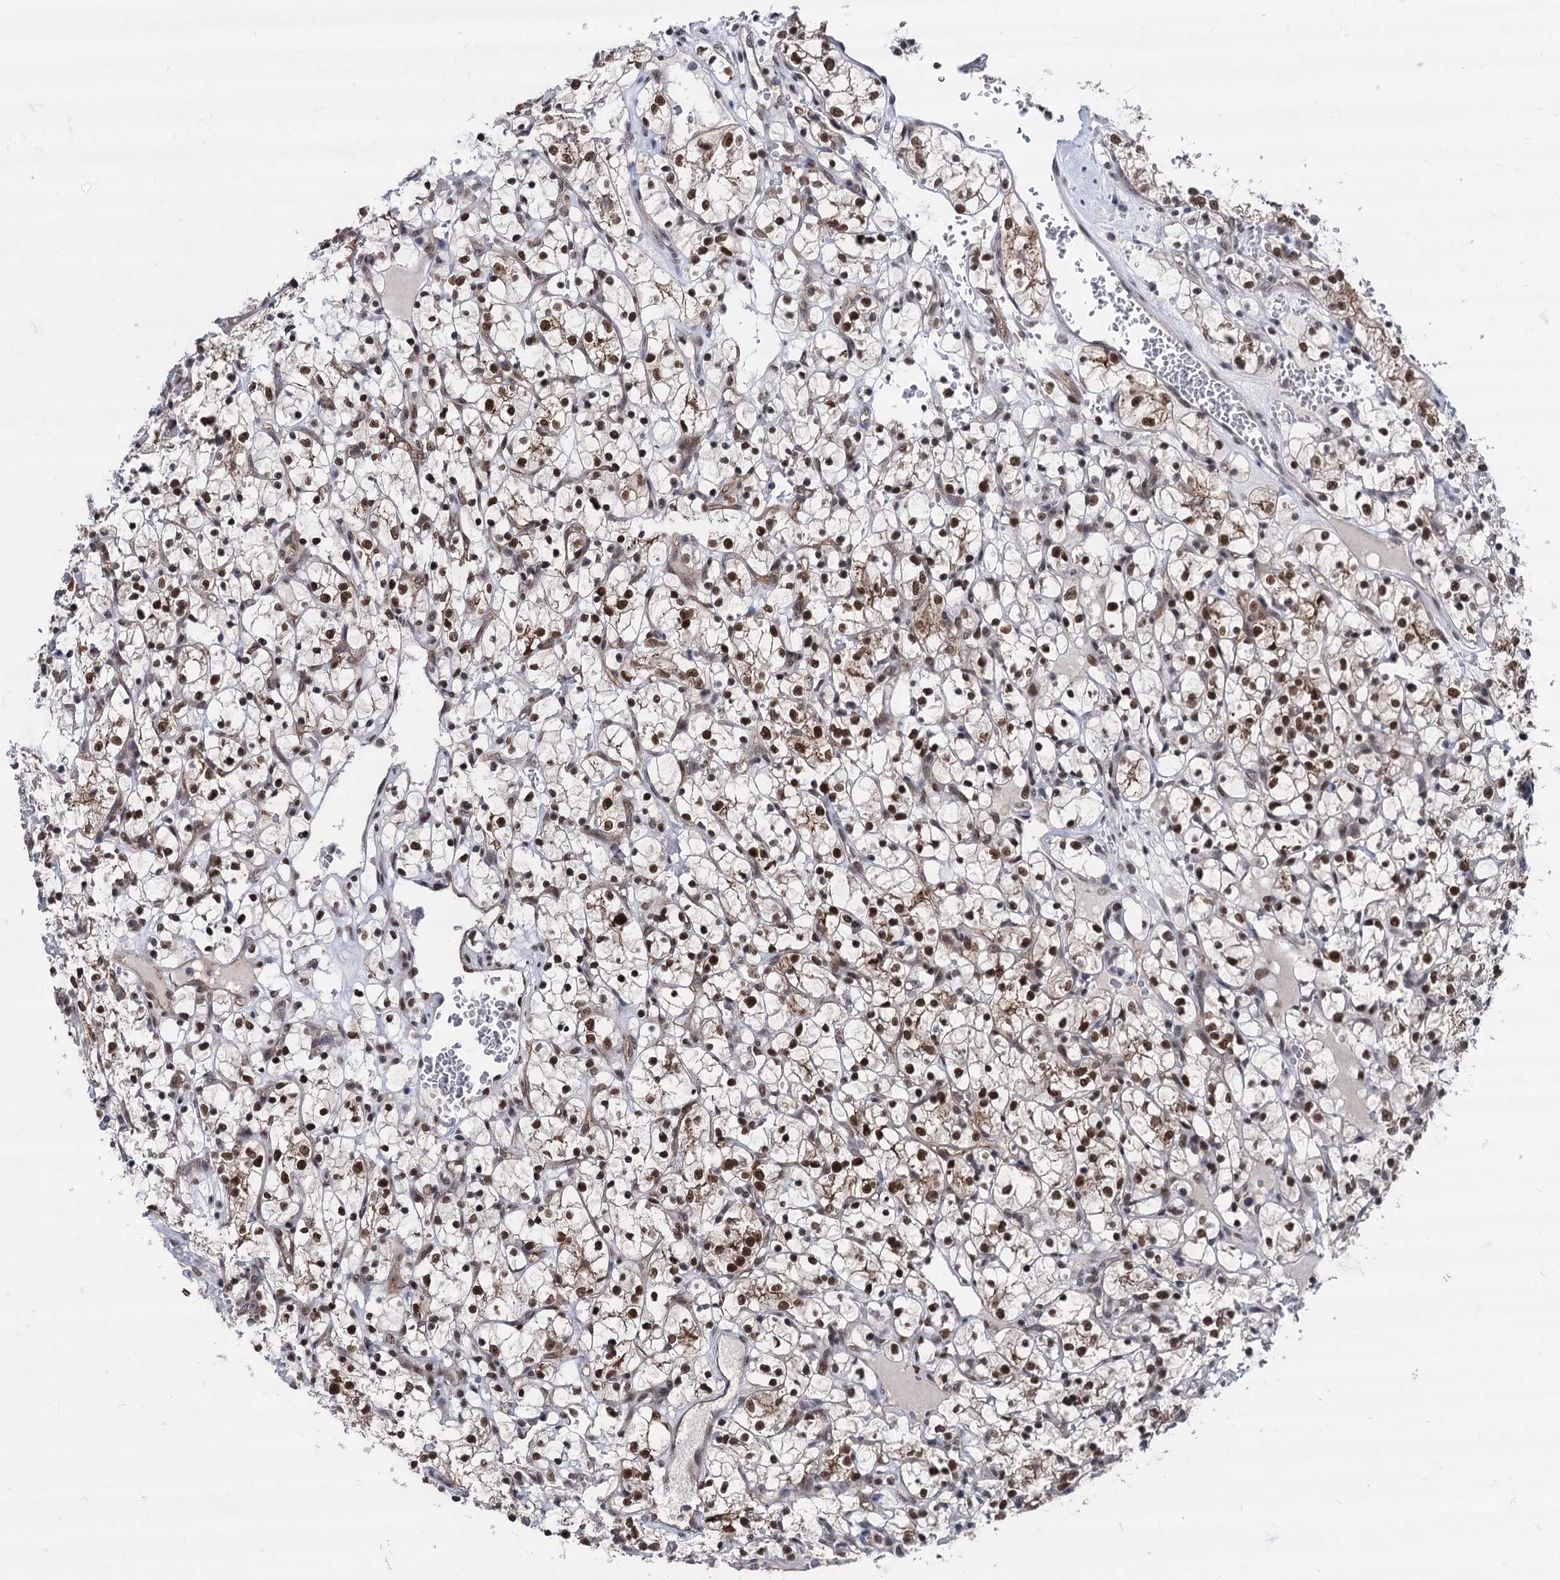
{"staining": {"intensity": "strong", "quantity": ">75%", "location": "nuclear"}, "tissue": "renal cancer", "cell_type": "Tumor cells", "image_type": "cancer", "snomed": [{"axis": "morphology", "description": "Adenocarcinoma, NOS"}, {"axis": "topography", "description": "Kidney"}], "caption": "About >75% of tumor cells in human renal cancer reveal strong nuclear protein staining as visualized by brown immunohistochemical staining.", "gene": "GALNT11", "patient": {"sex": "female", "age": 69}}